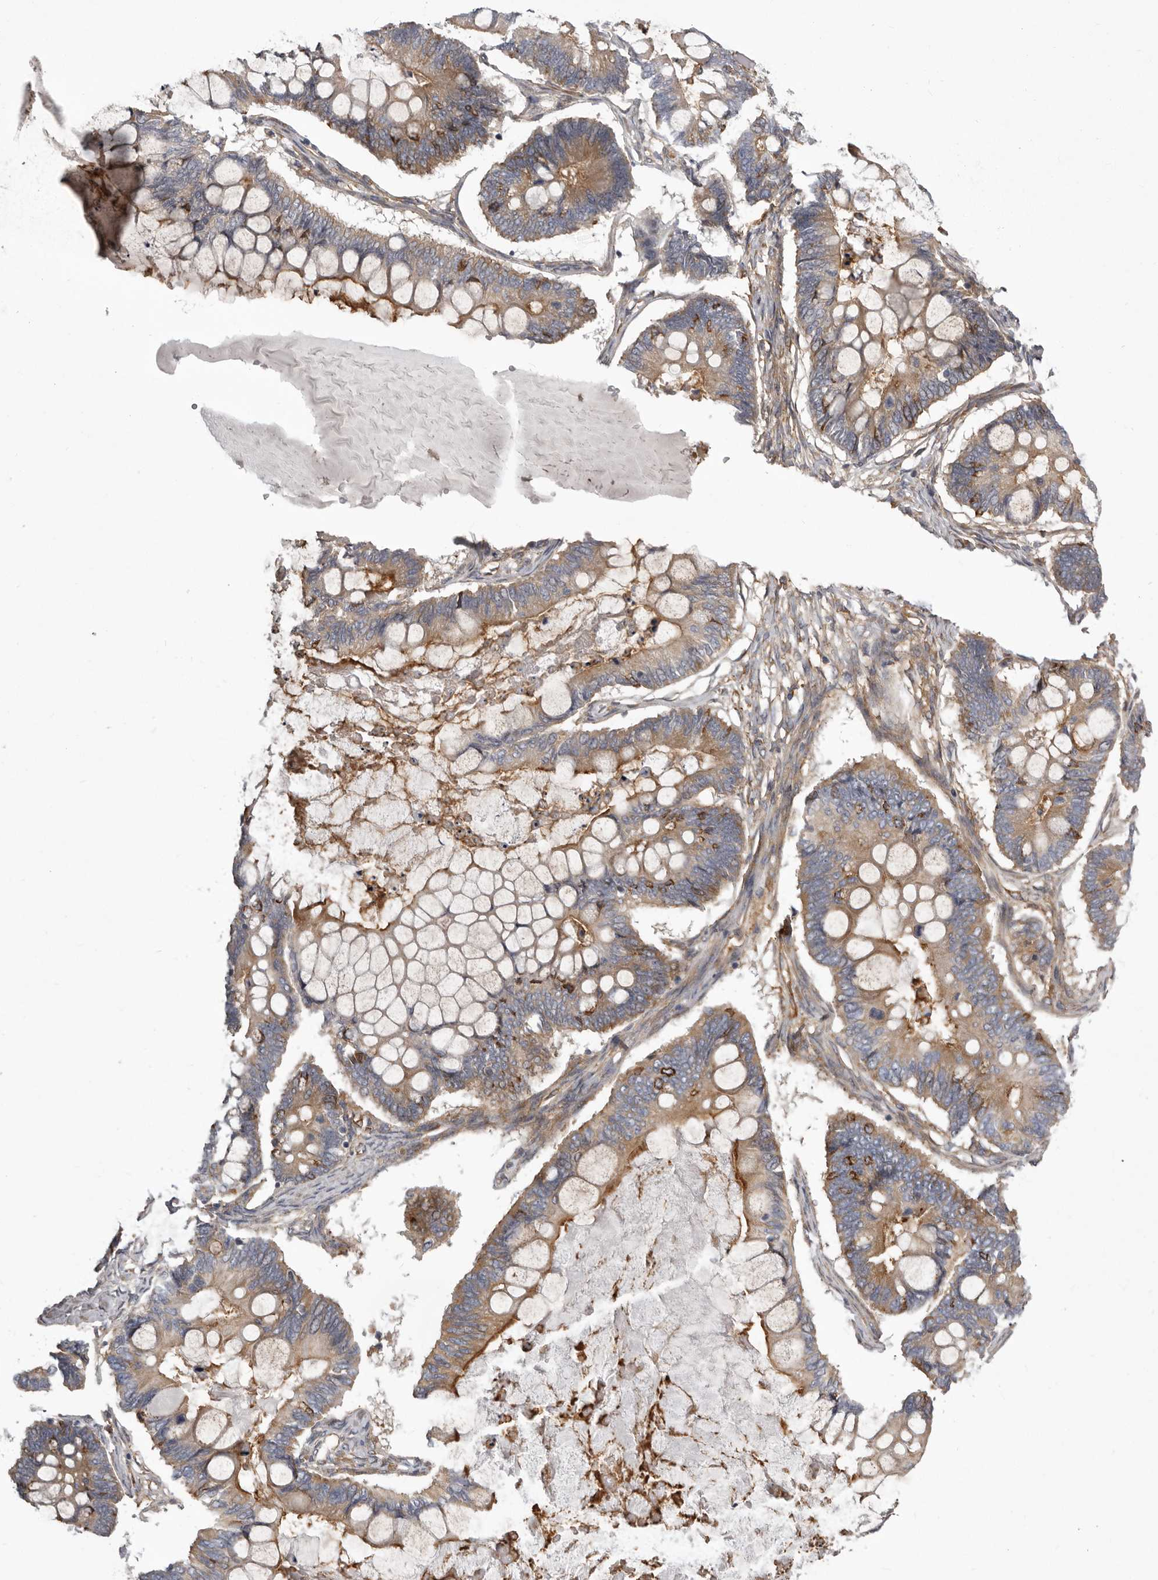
{"staining": {"intensity": "moderate", "quantity": "25%-75%", "location": "cytoplasmic/membranous"}, "tissue": "ovarian cancer", "cell_type": "Tumor cells", "image_type": "cancer", "snomed": [{"axis": "morphology", "description": "Cystadenocarcinoma, mucinous, NOS"}, {"axis": "topography", "description": "Ovary"}], "caption": "IHC of human ovarian mucinous cystadenocarcinoma displays medium levels of moderate cytoplasmic/membranous positivity in about 25%-75% of tumor cells.", "gene": "ENAH", "patient": {"sex": "female", "age": 61}}